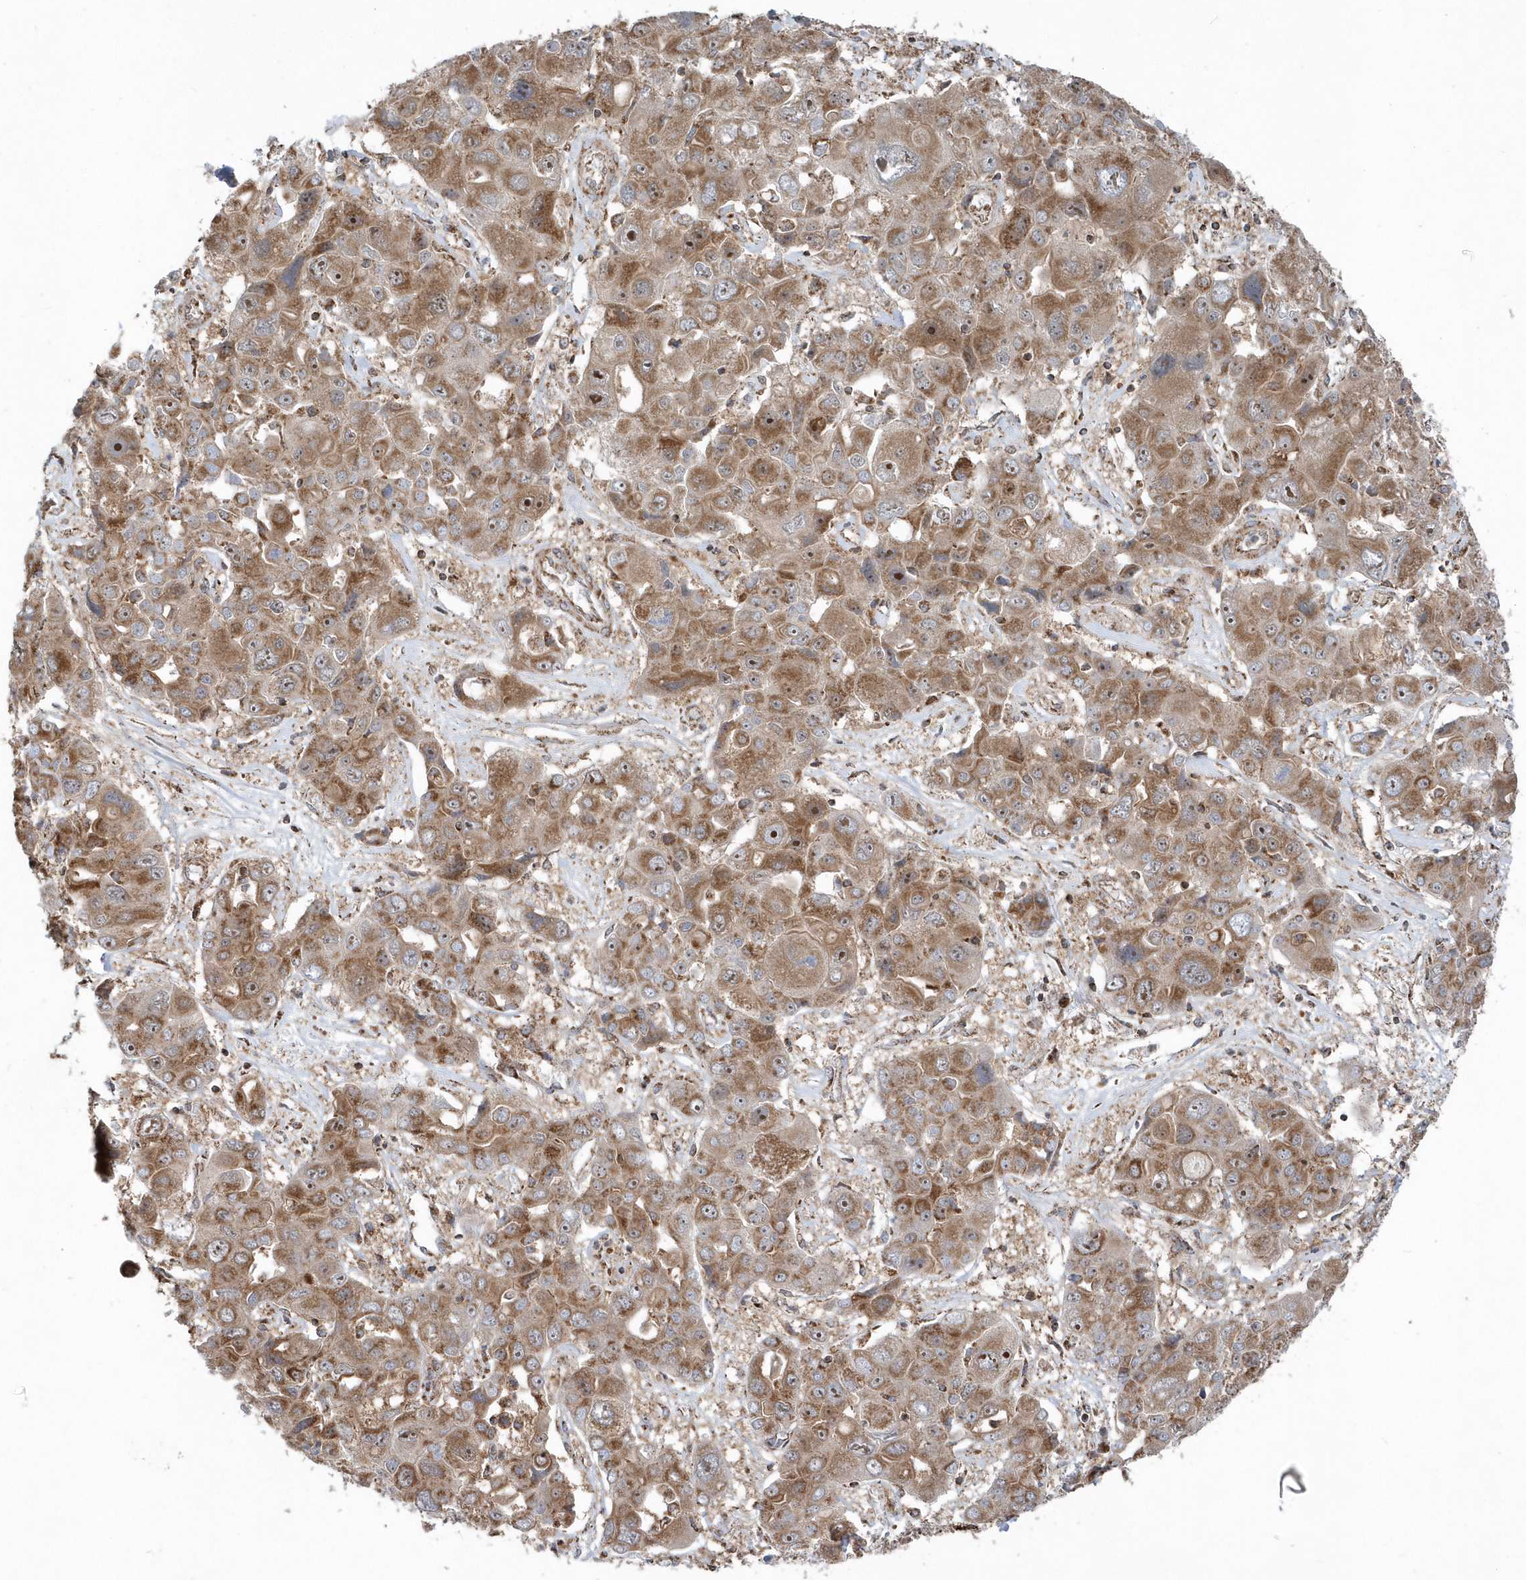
{"staining": {"intensity": "moderate", "quantity": ">75%", "location": "cytoplasmic/membranous,nuclear"}, "tissue": "liver cancer", "cell_type": "Tumor cells", "image_type": "cancer", "snomed": [{"axis": "morphology", "description": "Cholangiocarcinoma"}, {"axis": "topography", "description": "Liver"}], "caption": "The micrograph demonstrates staining of liver cancer, revealing moderate cytoplasmic/membranous and nuclear protein positivity (brown color) within tumor cells.", "gene": "PPP1R7", "patient": {"sex": "male", "age": 67}}